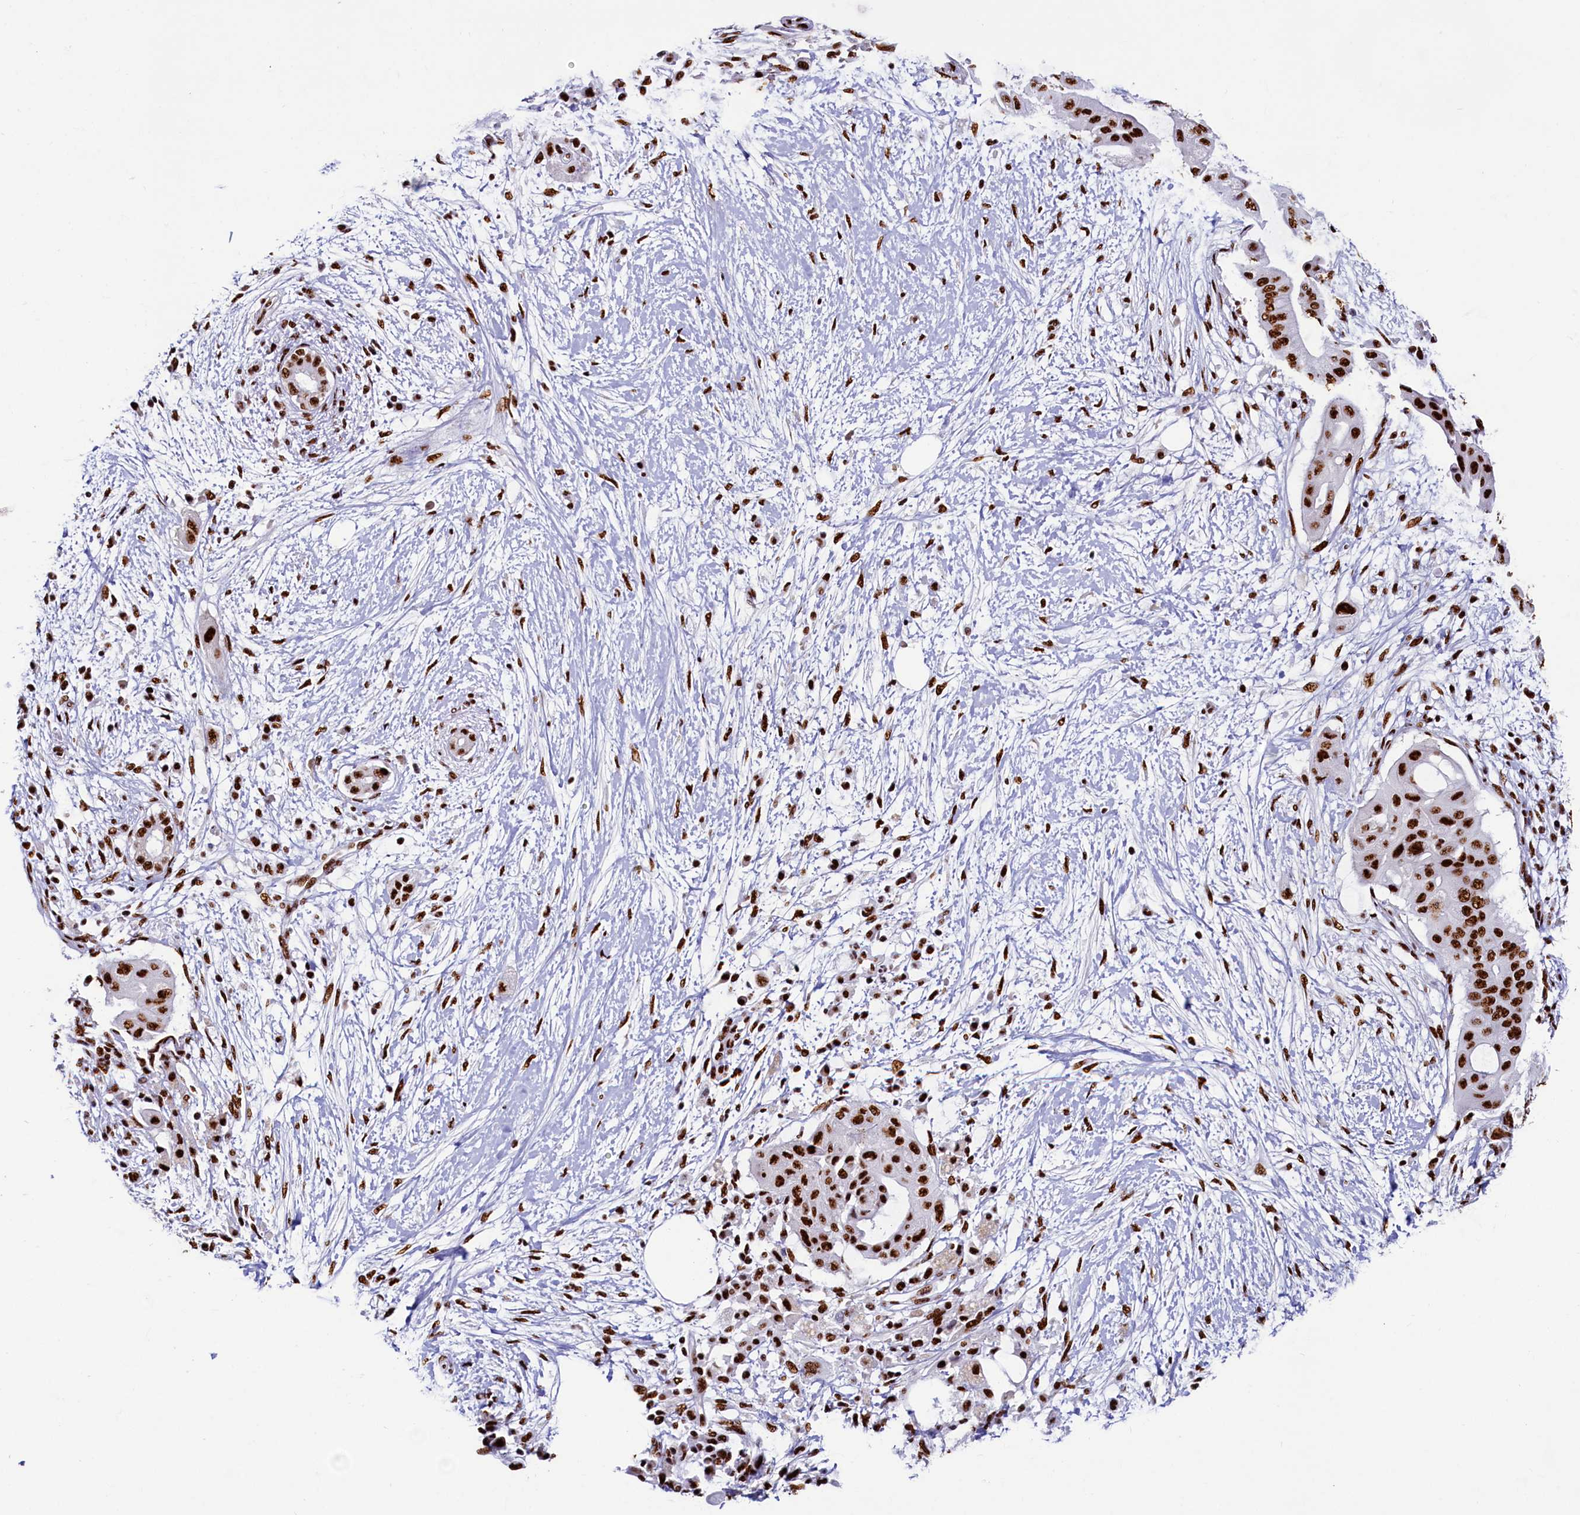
{"staining": {"intensity": "strong", "quantity": ">75%", "location": "nuclear"}, "tissue": "pancreatic cancer", "cell_type": "Tumor cells", "image_type": "cancer", "snomed": [{"axis": "morphology", "description": "Adenocarcinoma, NOS"}, {"axis": "topography", "description": "Pancreas"}], "caption": "Human adenocarcinoma (pancreatic) stained for a protein (brown) shows strong nuclear positive expression in approximately >75% of tumor cells.", "gene": "SRRM2", "patient": {"sex": "male", "age": 68}}